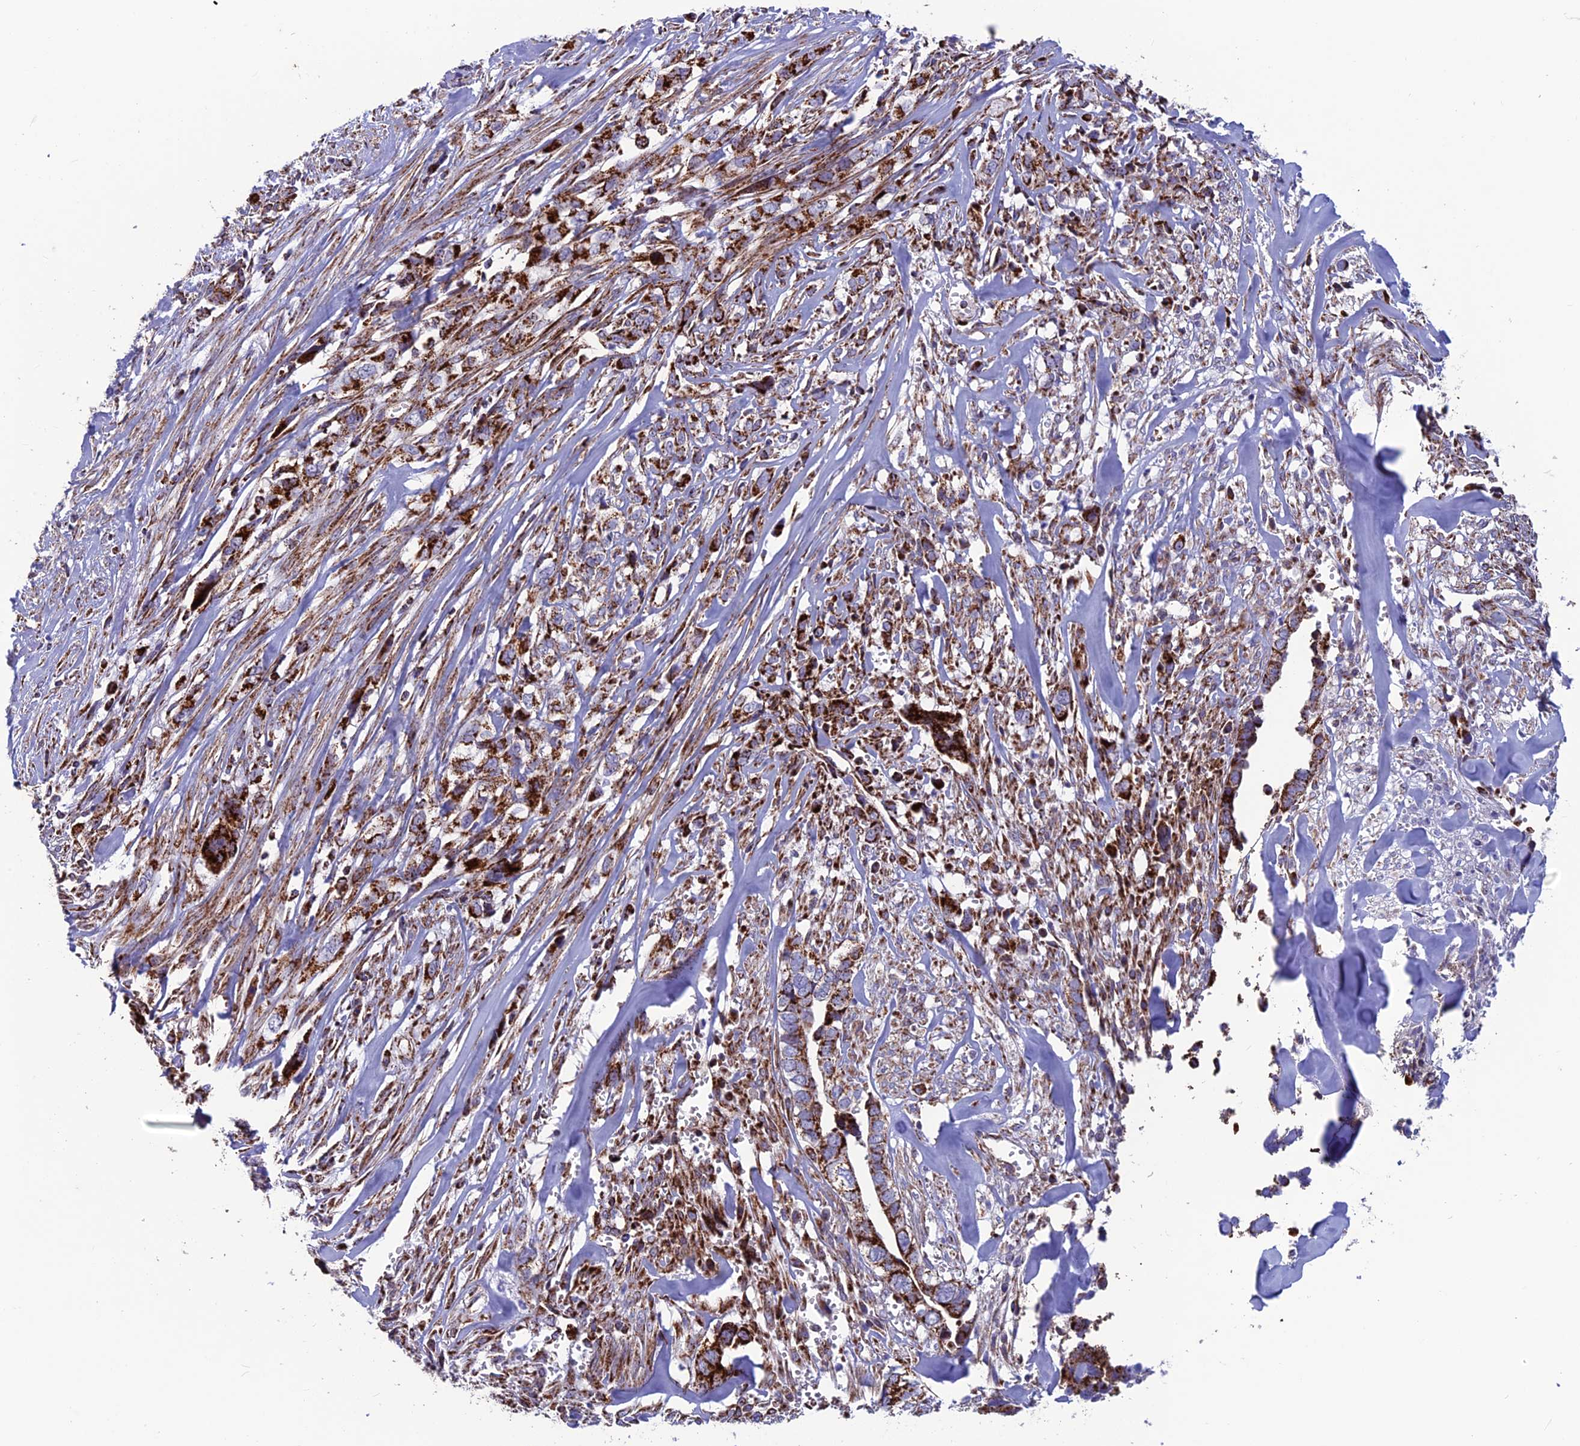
{"staining": {"intensity": "strong", "quantity": ">75%", "location": "cytoplasmic/membranous"}, "tissue": "liver cancer", "cell_type": "Tumor cells", "image_type": "cancer", "snomed": [{"axis": "morphology", "description": "Cholangiocarcinoma"}, {"axis": "topography", "description": "Liver"}], "caption": "Brown immunohistochemical staining in liver cholangiocarcinoma displays strong cytoplasmic/membranous expression in approximately >75% of tumor cells.", "gene": "MRPS18B", "patient": {"sex": "female", "age": 79}}